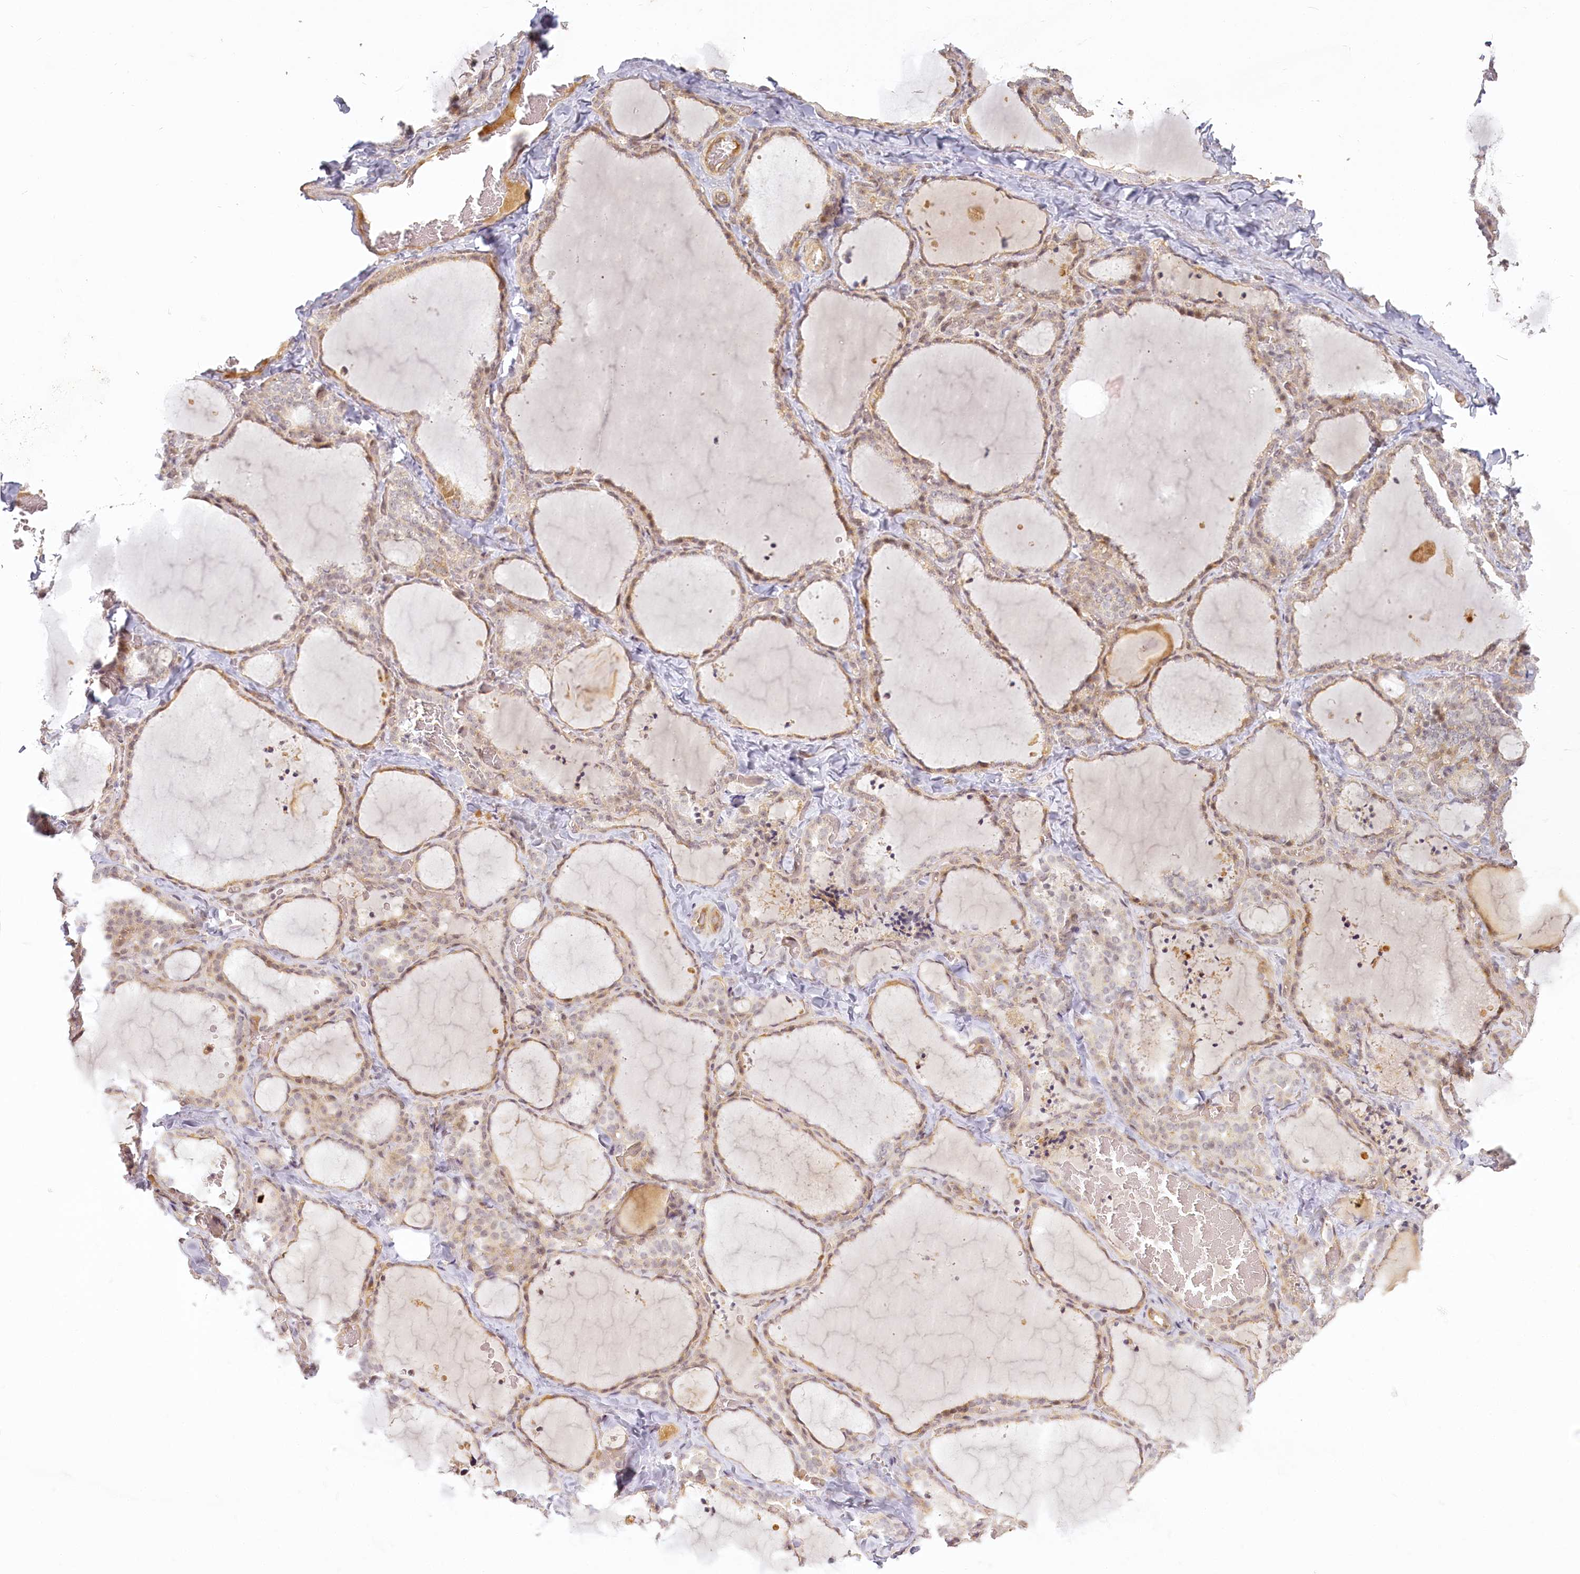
{"staining": {"intensity": "moderate", "quantity": "25%-75%", "location": "cytoplasmic/membranous,nuclear"}, "tissue": "thyroid gland", "cell_type": "Glandular cells", "image_type": "normal", "snomed": [{"axis": "morphology", "description": "Normal tissue, NOS"}, {"axis": "topography", "description": "Thyroid gland"}], "caption": "Approximately 25%-75% of glandular cells in benign thyroid gland show moderate cytoplasmic/membranous,nuclear protein expression as visualized by brown immunohistochemical staining.", "gene": "EXOSC7", "patient": {"sex": "female", "age": 22}}